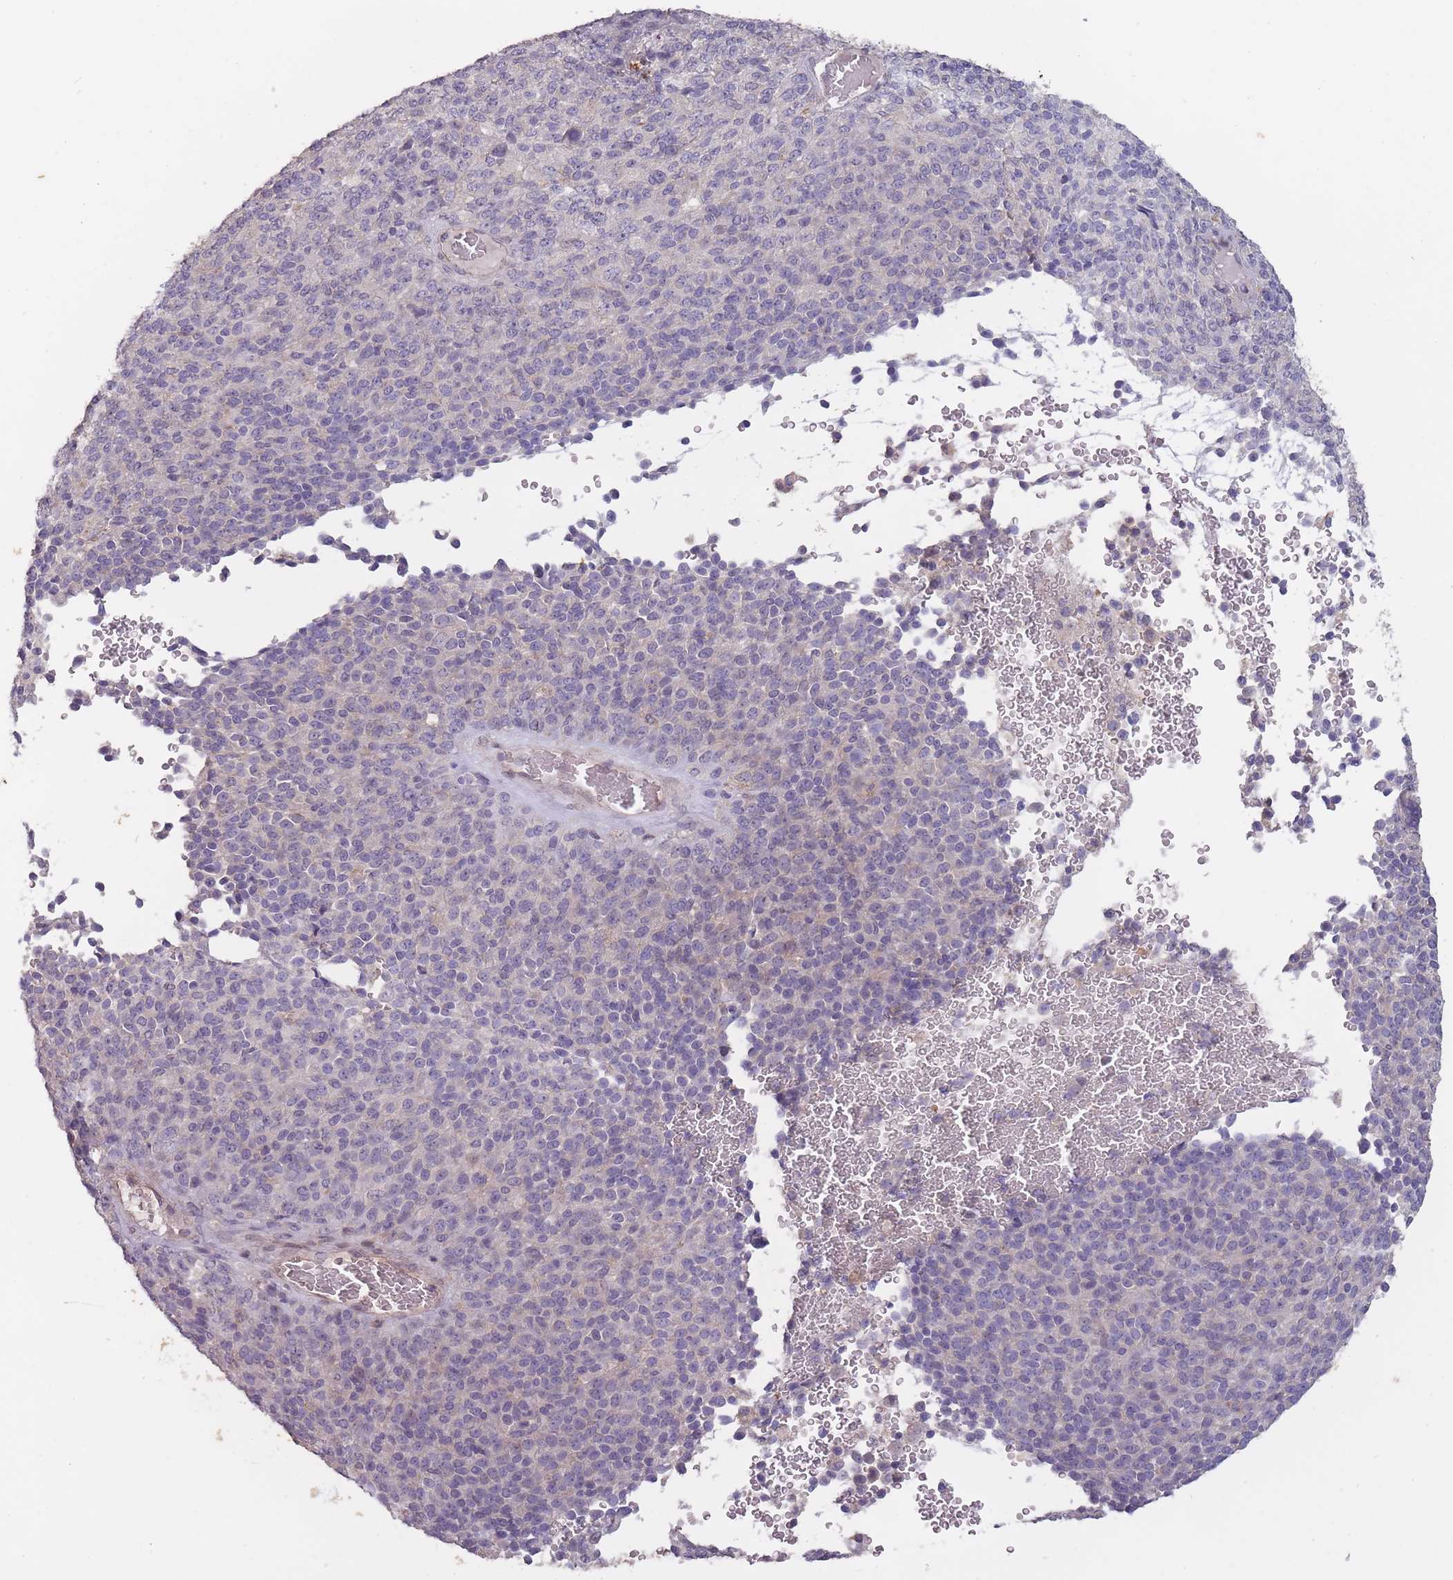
{"staining": {"intensity": "negative", "quantity": "none", "location": "none"}, "tissue": "melanoma", "cell_type": "Tumor cells", "image_type": "cancer", "snomed": [{"axis": "morphology", "description": "Malignant melanoma, Metastatic site"}, {"axis": "topography", "description": "Brain"}], "caption": "Malignant melanoma (metastatic site) was stained to show a protein in brown. There is no significant staining in tumor cells.", "gene": "TET3", "patient": {"sex": "female", "age": 56}}